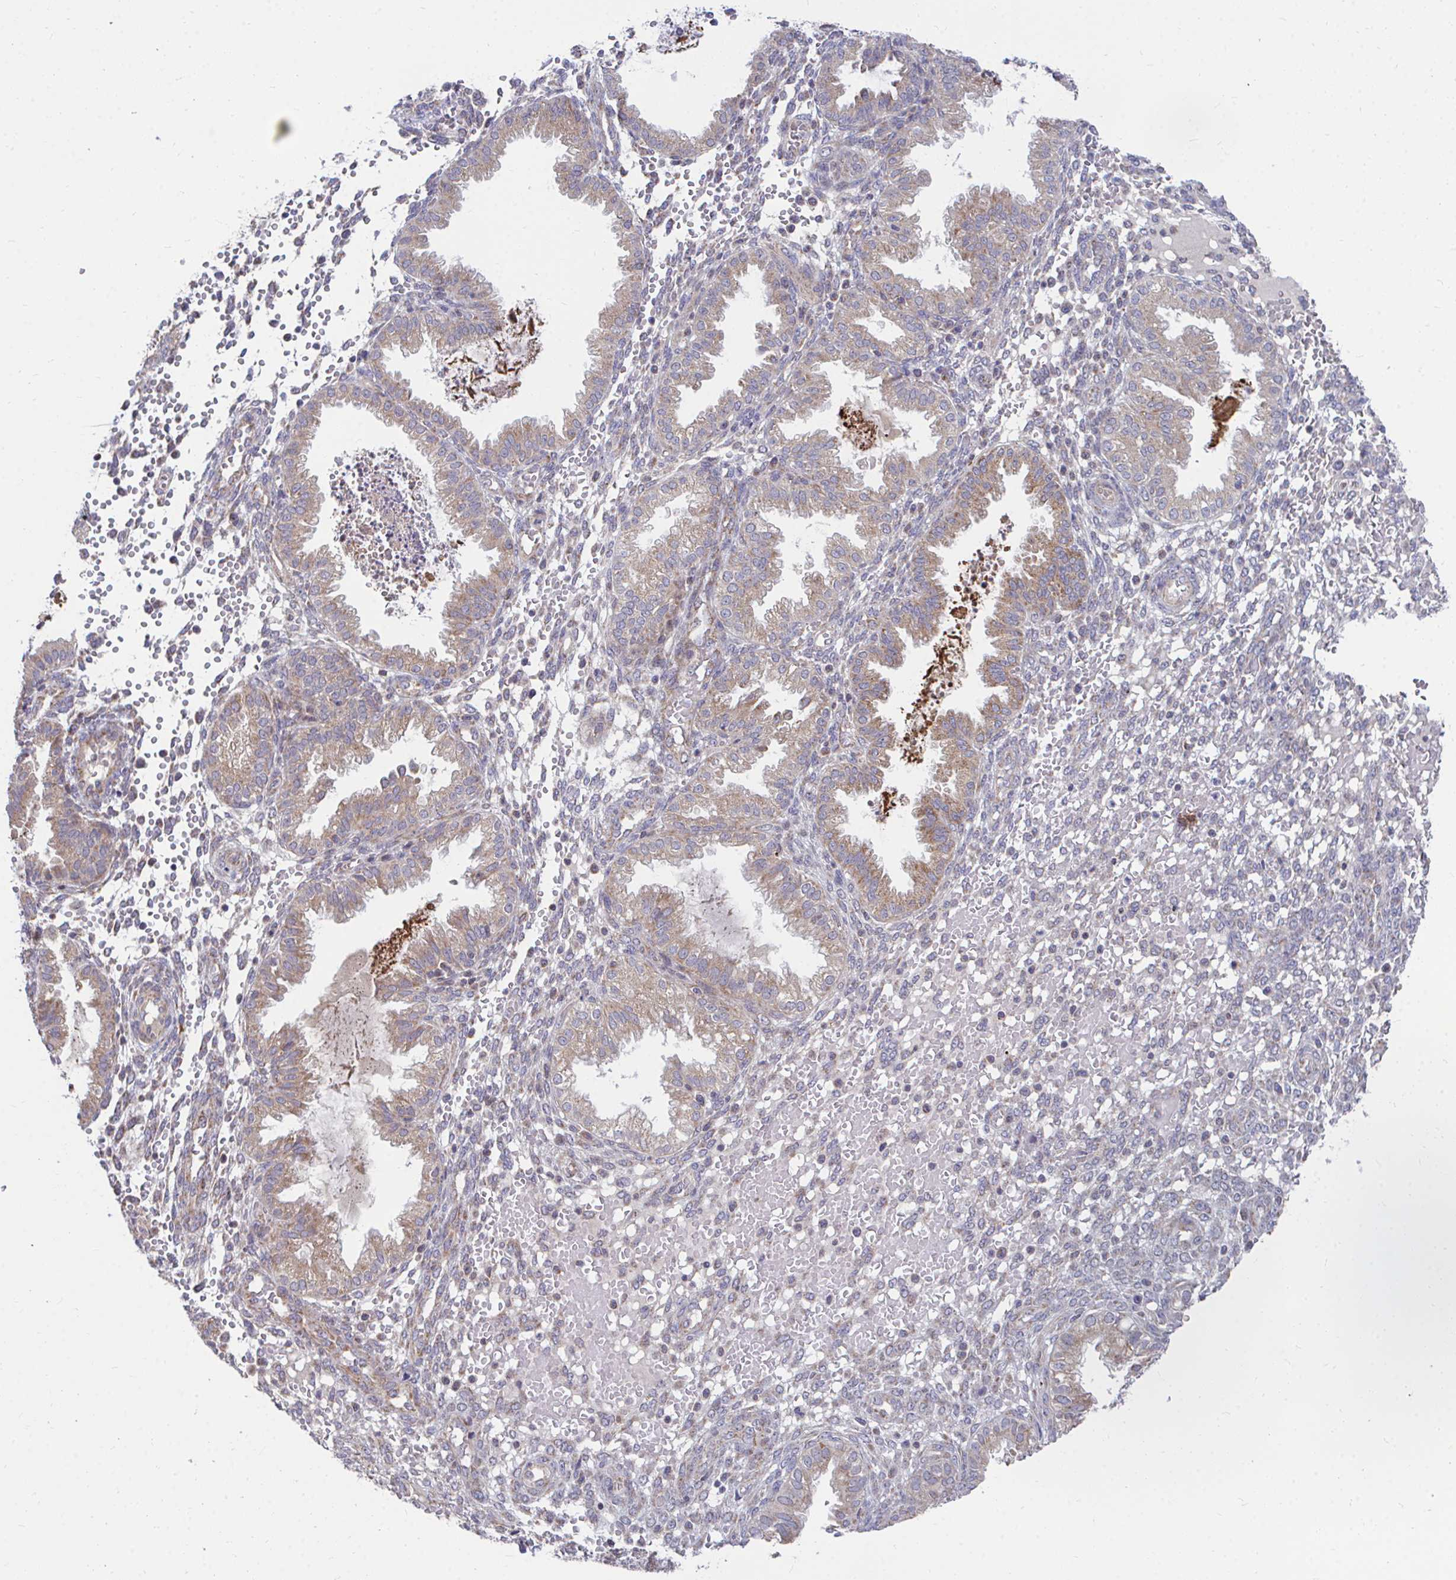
{"staining": {"intensity": "negative", "quantity": "none", "location": "none"}, "tissue": "endometrium", "cell_type": "Cells in endometrial stroma", "image_type": "normal", "snomed": [{"axis": "morphology", "description": "Normal tissue, NOS"}, {"axis": "topography", "description": "Endometrium"}], "caption": "There is no significant staining in cells in endometrial stroma of endometrium. Nuclei are stained in blue.", "gene": "PEX3", "patient": {"sex": "female", "age": 33}}